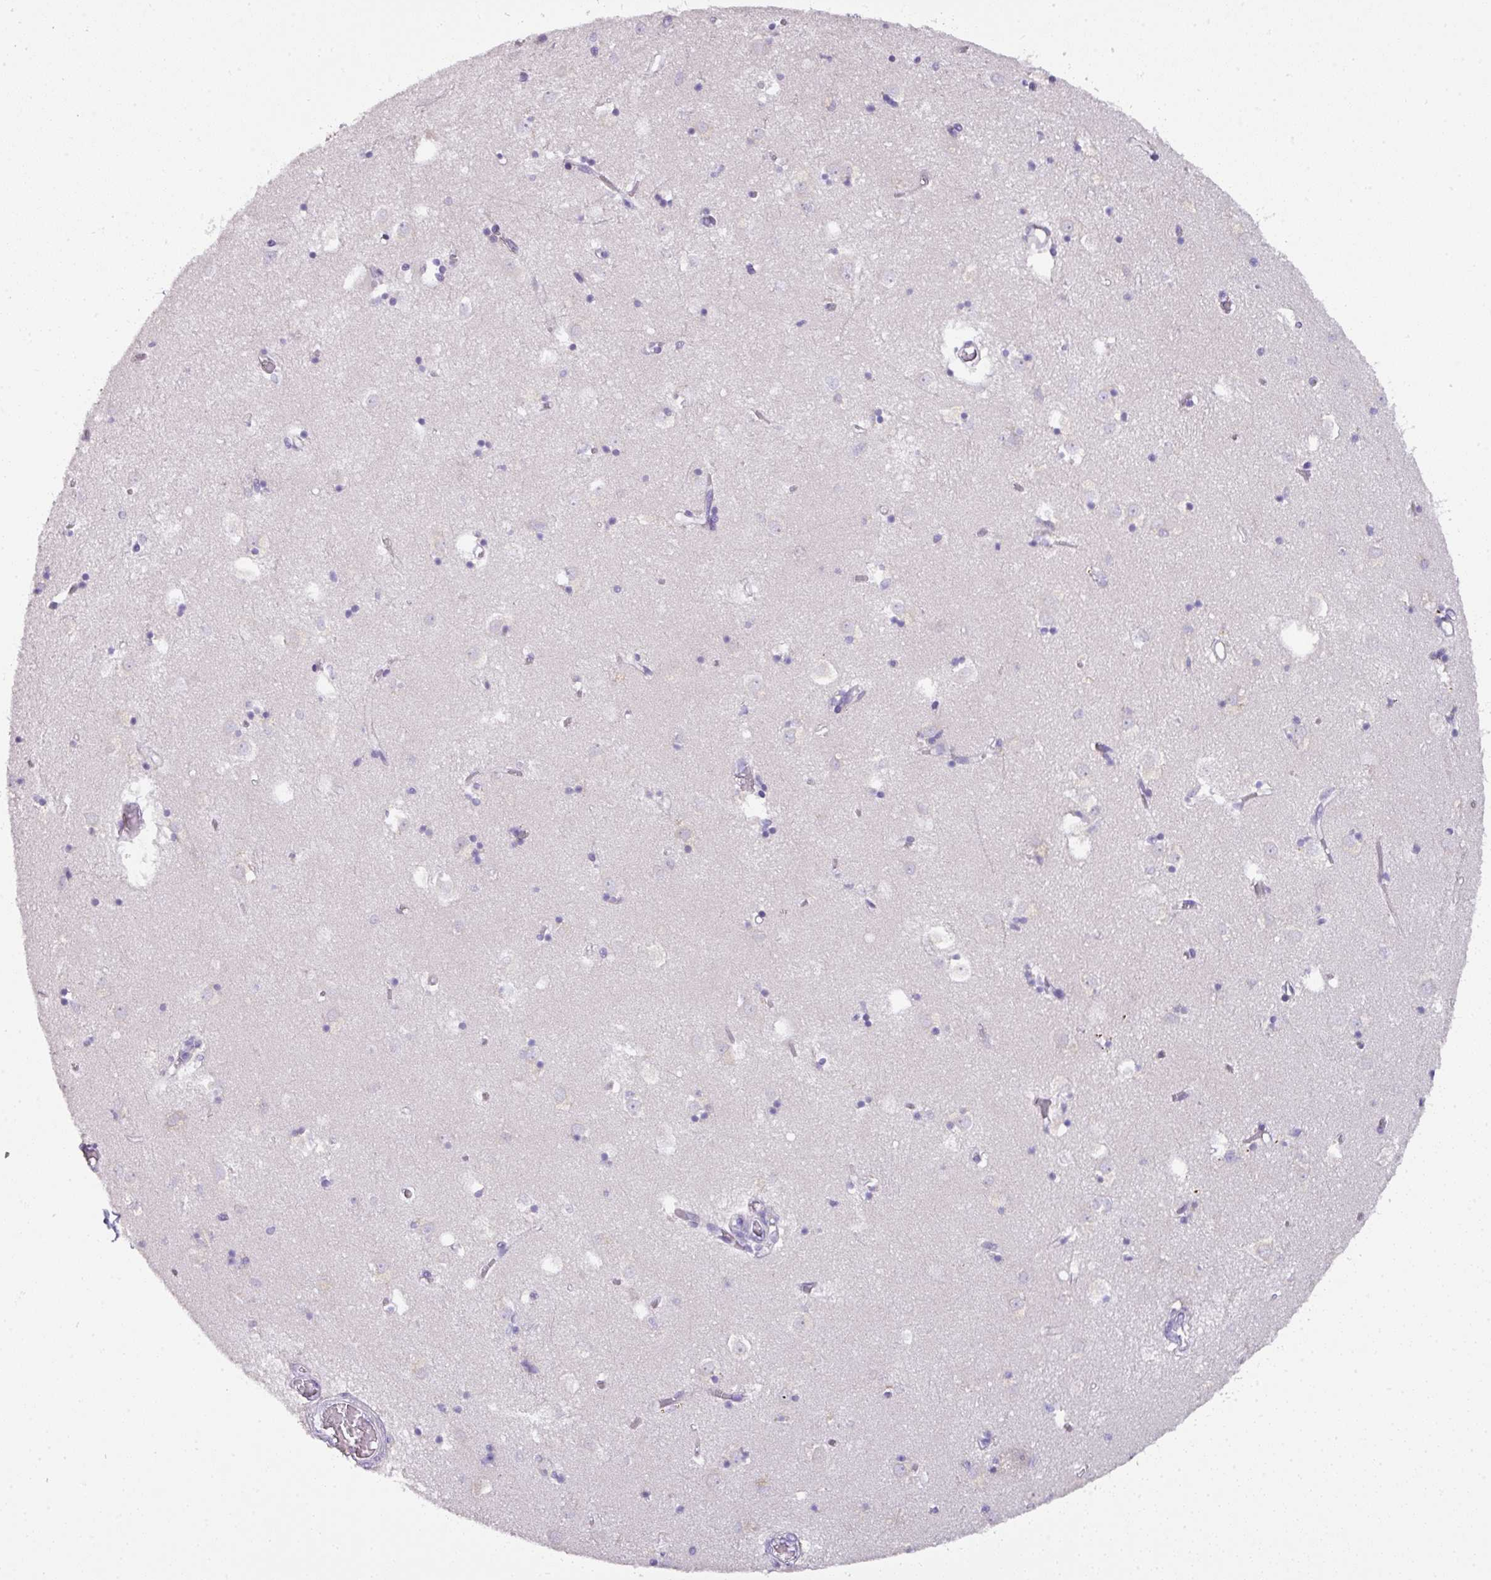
{"staining": {"intensity": "negative", "quantity": "none", "location": "none"}, "tissue": "caudate", "cell_type": "Glial cells", "image_type": "normal", "snomed": [{"axis": "morphology", "description": "Normal tissue, NOS"}, {"axis": "topography", "description": "Lateral ventricle wall"}], "caption": "High magnification brightfield microscopy of unremarkable caudate stained with DAB (brown) and counterstained with hematoxylin (blue): glial cells show no significant staining.", "gene": "CCZ1B", "patient": {"sex": "male", "age": 70}}